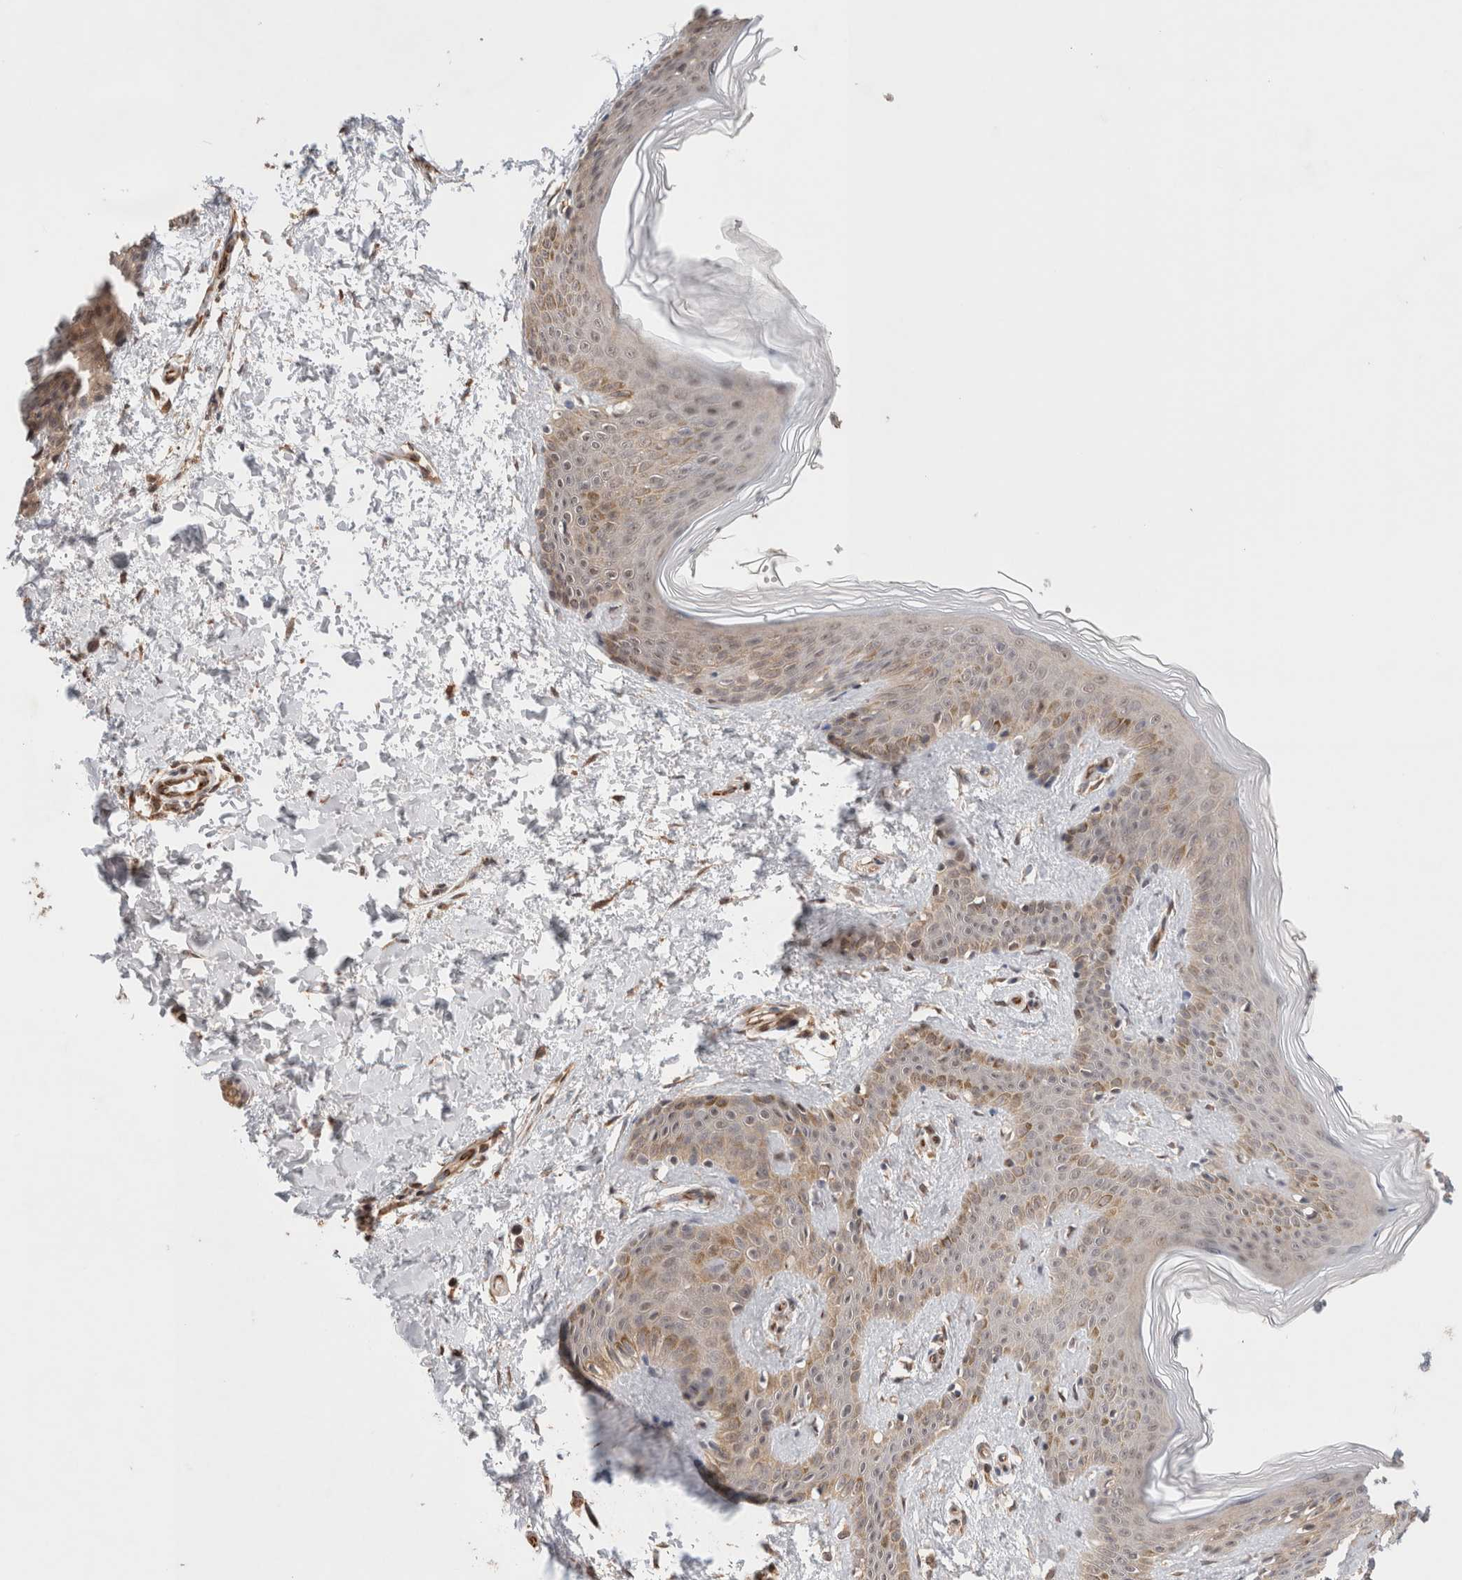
{"staining": {"intensity": "moderate", "quantity": ">75%", "location": "cytoplasmic/membranous"}, "tissue": "skin", "cell_type": "Fibroblasts", "image_type": "normal", "snomed": [{"axis": "morphology", "description": "Normal tissue, NOS"}, {"axis": "morphology", "description": "Neoplasm, benign, NOS"}, {"axis": "topography", "description": "Skin"}, {"axis": "topography", "description": "Soft tissue"}], "caption": "Immunohistochemistry of normal skin exhibits medium levels of moderate cytoplasmic/membranous expression in approximately >75% of fibroblasts. The staining was performed using DAB, with brown indicating positive protein expression. Nuclei are stained blue with hematoxylin.", "gene": "SIKE1", "patient": {"sex": "male", "age": 26}}